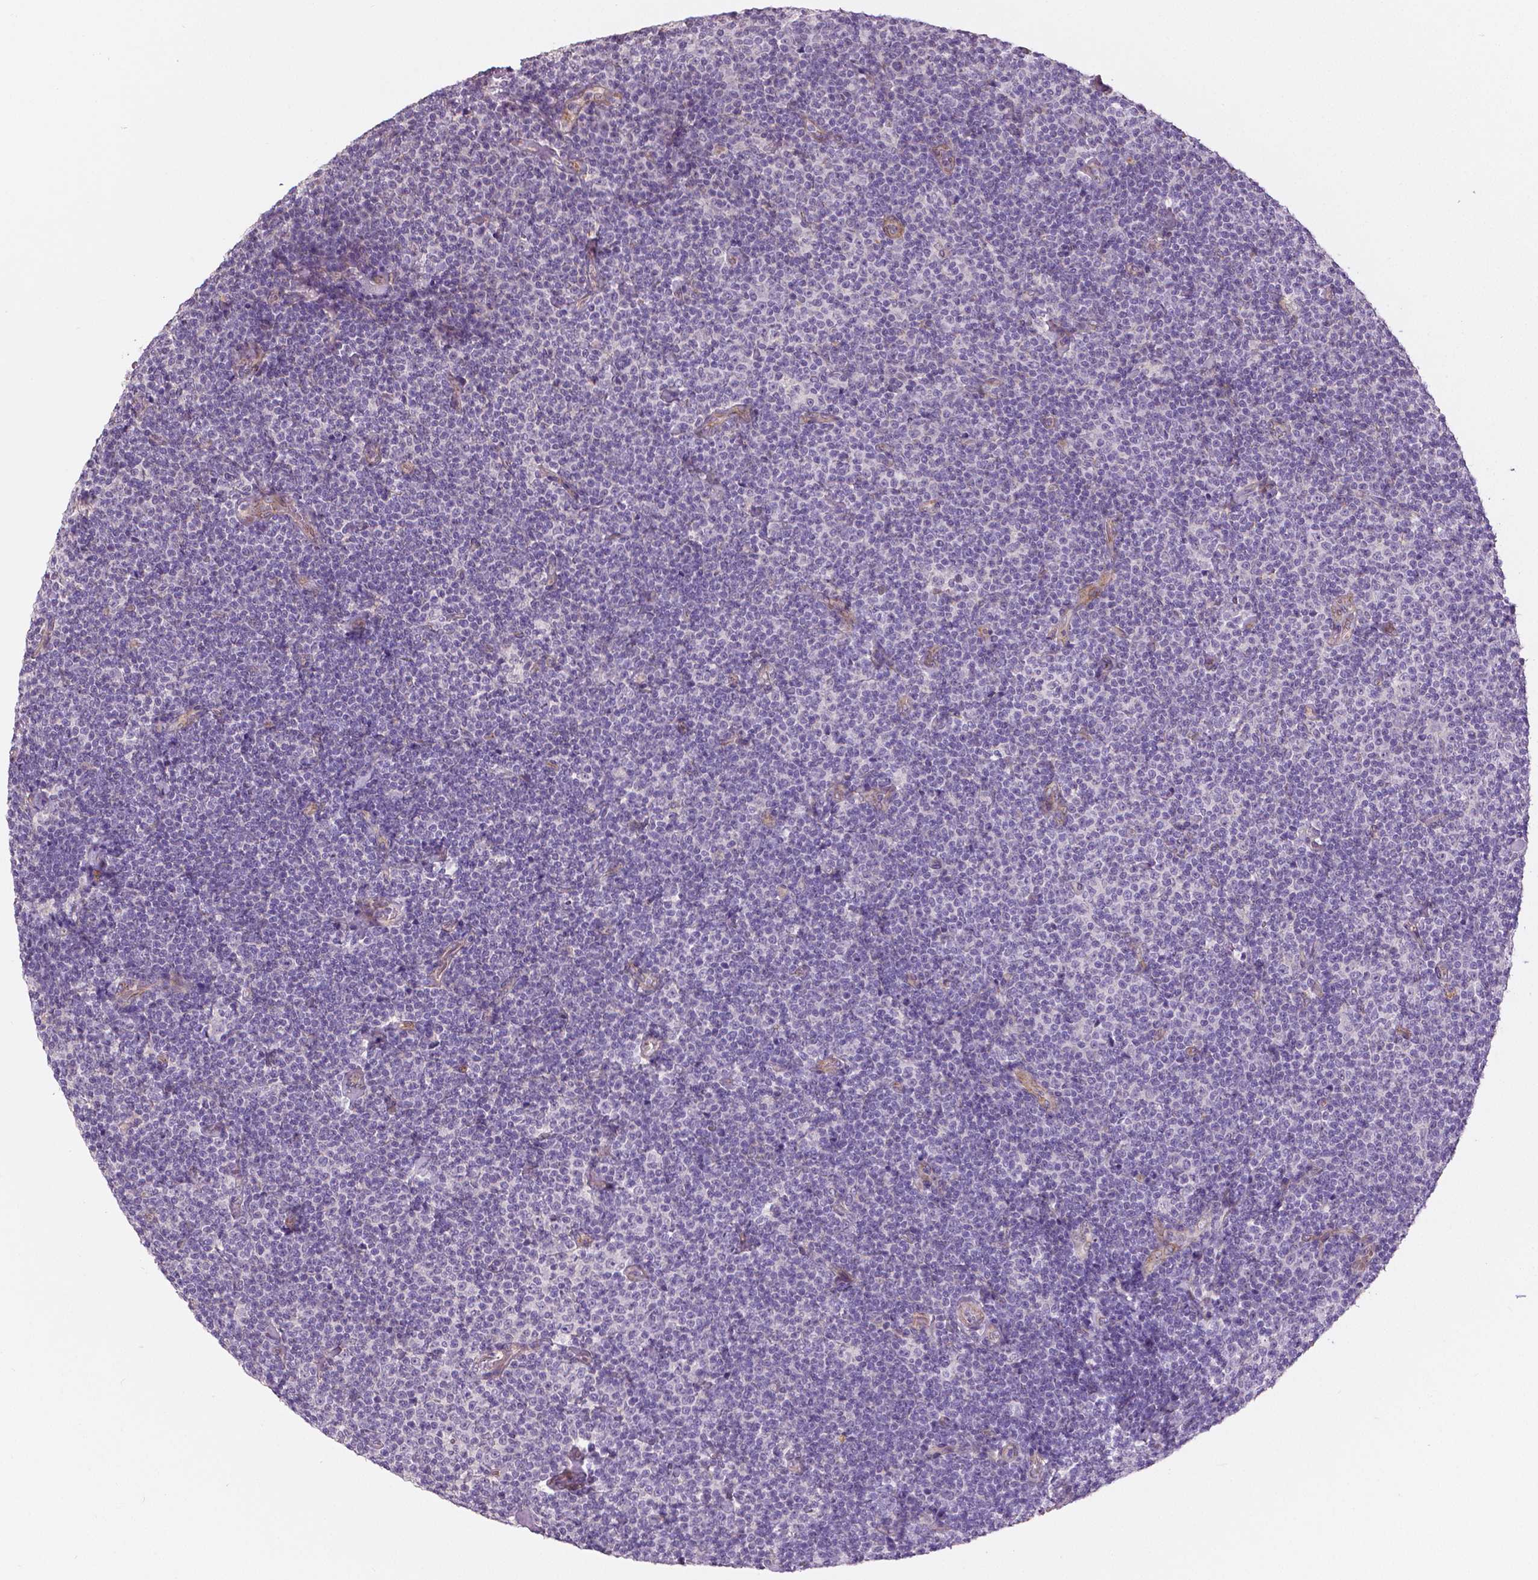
{"staining": {"intensity": "negative", "quantity": "none", "location": "none"}, "tissue": "lymphoma", "cell_type": "Tumor cells", "image_type": "cancer", "snomed": [{"axis": "morphology", "description": "Malignant lymphoma, non-Hodgkin's type, Low grade"}, {"axis": "topography", "description": "Lymph node"}], "caption": "Immunohistochemical staining of lymphoma demonstrates no significant expression in tumor cells.", "gene": "FLT1", "patient": {"sex": "male", "age": 81}}